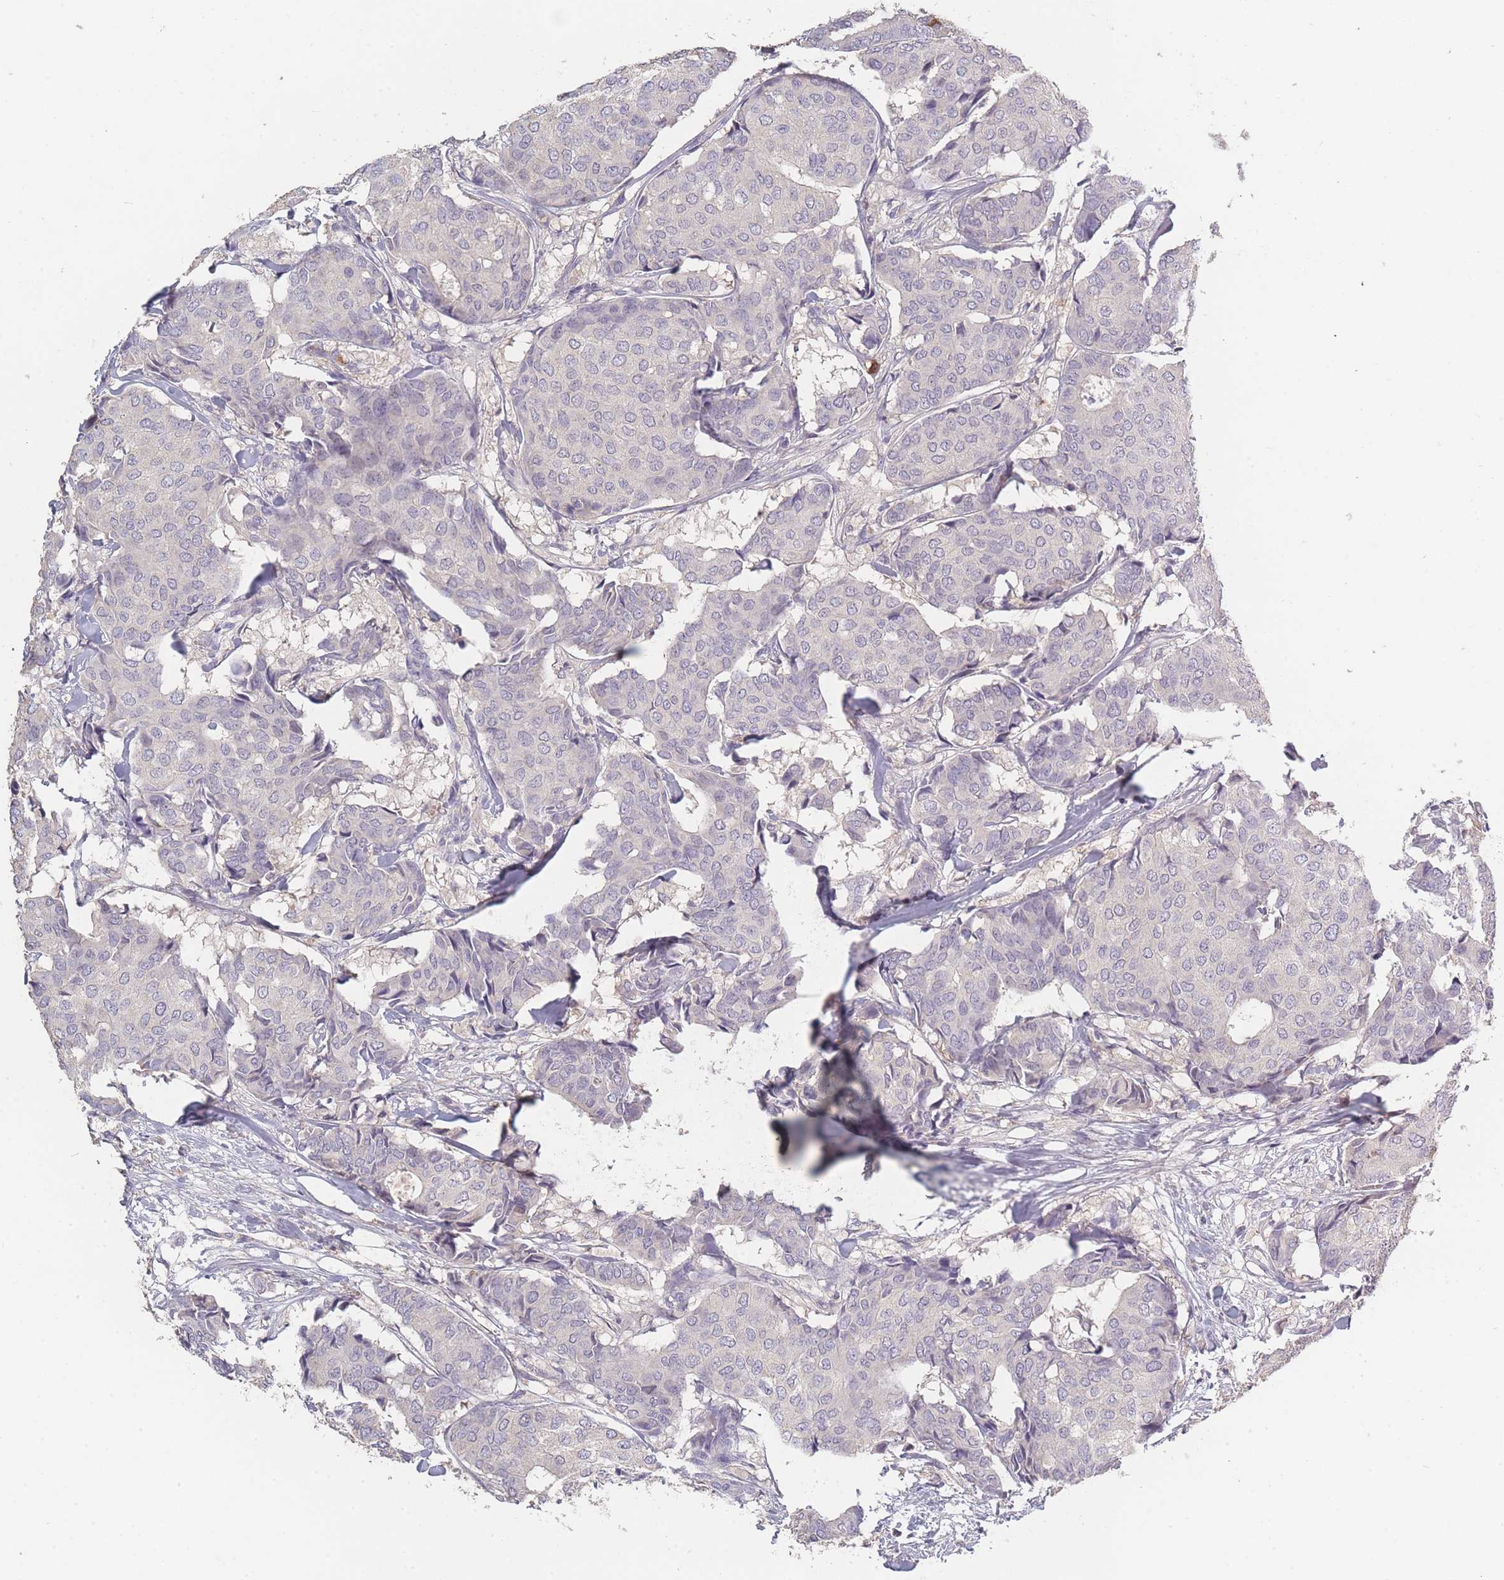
{"staining": {"intensity": "negative", "quantity": "none", "location": "none"}, "tissue": "breast cancer", "cell_type": "Tumor cells", "image_type": "cancer", "snomed": [{"axis": "morphology", "description": "Duct carcinoma"}, {"axis": "topography", "description": "Breast"}], "caption": "An image of breast invasive ductal carcinoma stained for a protein demonstrates no brown staining in tumor cells. The staining is performed using DAB brown chromogen with nuclei counter-stained in using hematoxylin.", "gene": "BST1", "patient": {"sex": "female", "age": 75}}